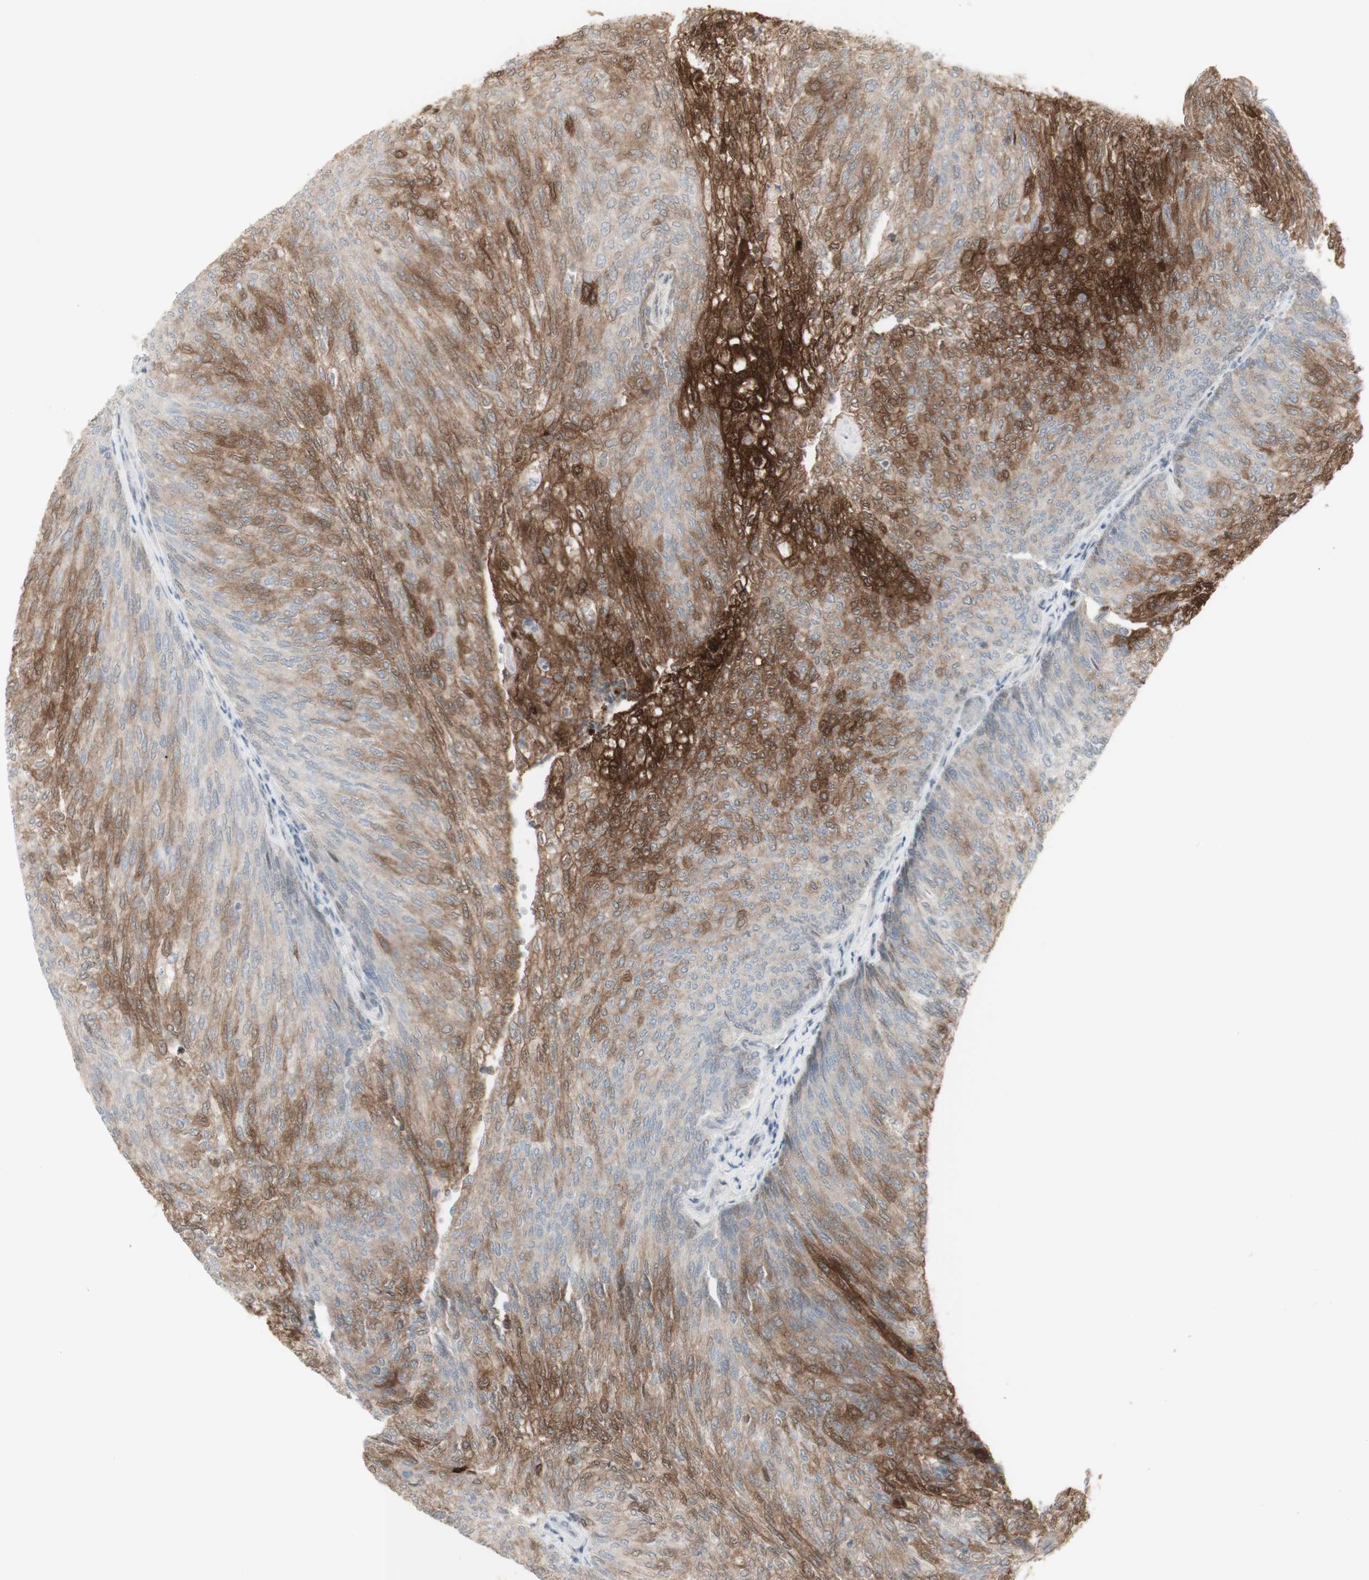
{"staining": {"intensity": "strong", "quantity": "25%-75%", "location": "cytoplasmic/membranous,nuclear"}, "tissue": "urothelial cancer", "cell_type": "Tumor cells", "image_type": "cancer", "snomed": [{"axis": "morphology", "description": "Urothelial carcinoma, Low grade"}, {"axis": "topography", "description": "Urinary bladder"}], "caption": "Low-grade urothelial carcinoma stained with DAB immunohistochemistry (IHC) exhibits high levels of strong cytoplasmic/membranous and nuclear expression in about 25%-75% of tumor cells.", "gene": "C1orf116", "patient": {"sex": "female", "age": 79}}